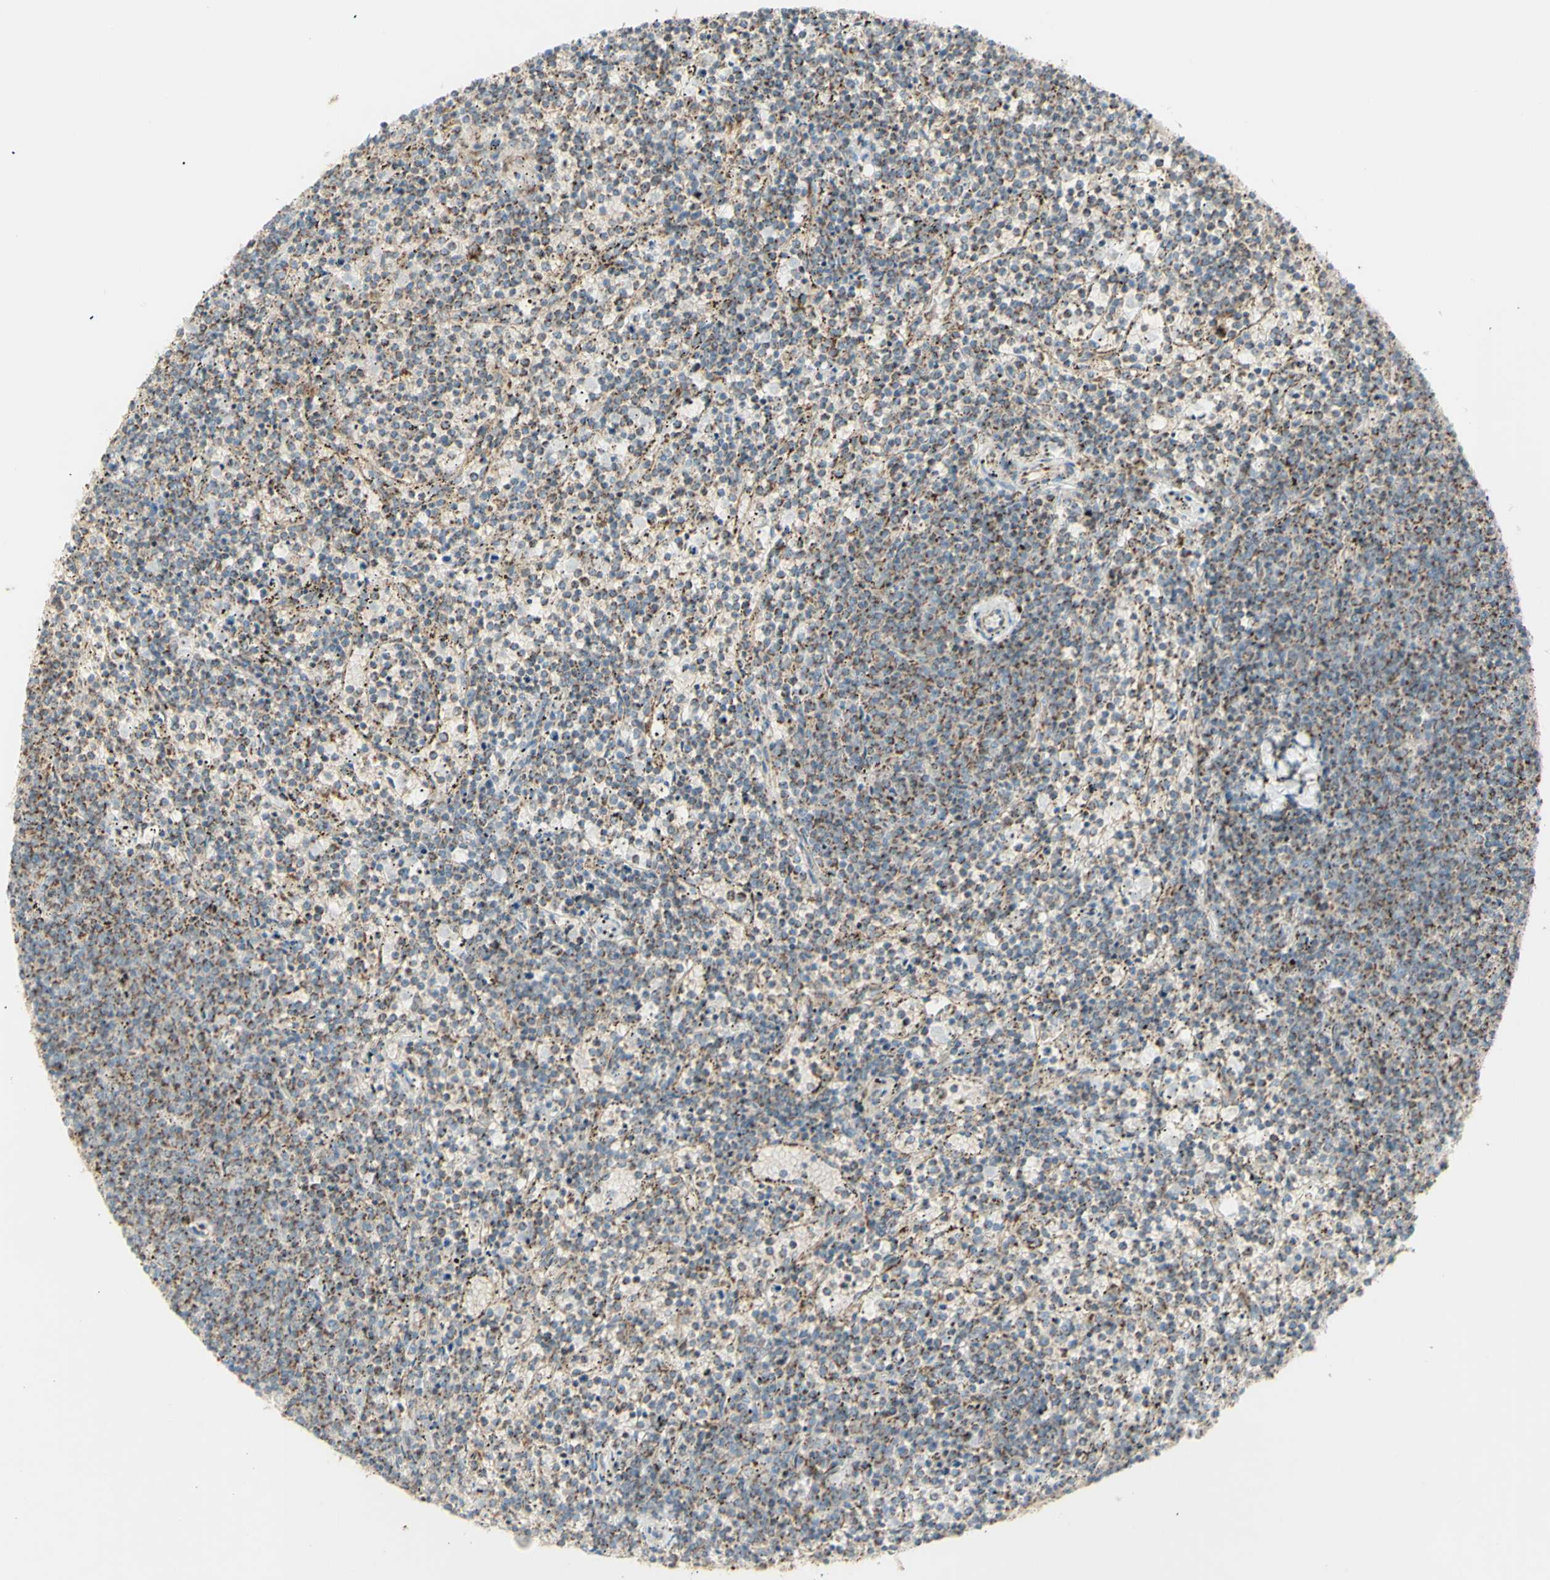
{"staining": {"intensity": "moderate", "quantity": ">75%", "location": "cytoplasmic/membranous"}, "tissue": "lymphoma", "cell_type": "Tumor cells", "image_type": "cancer", "snomed": [{"axis": "morphology", "description": "Malignant lymphoma, non-Hodgkin's type, Low grade"}, {"axis": "topography", "description": "Spleen"}], "caption": "Tumor cells display medium levels of moderate cytoplasmic/membranous staining in about >75% of cells in lymphoma.", "gene": "LETM1", "patient": {"sex": "female", "age": 50}}